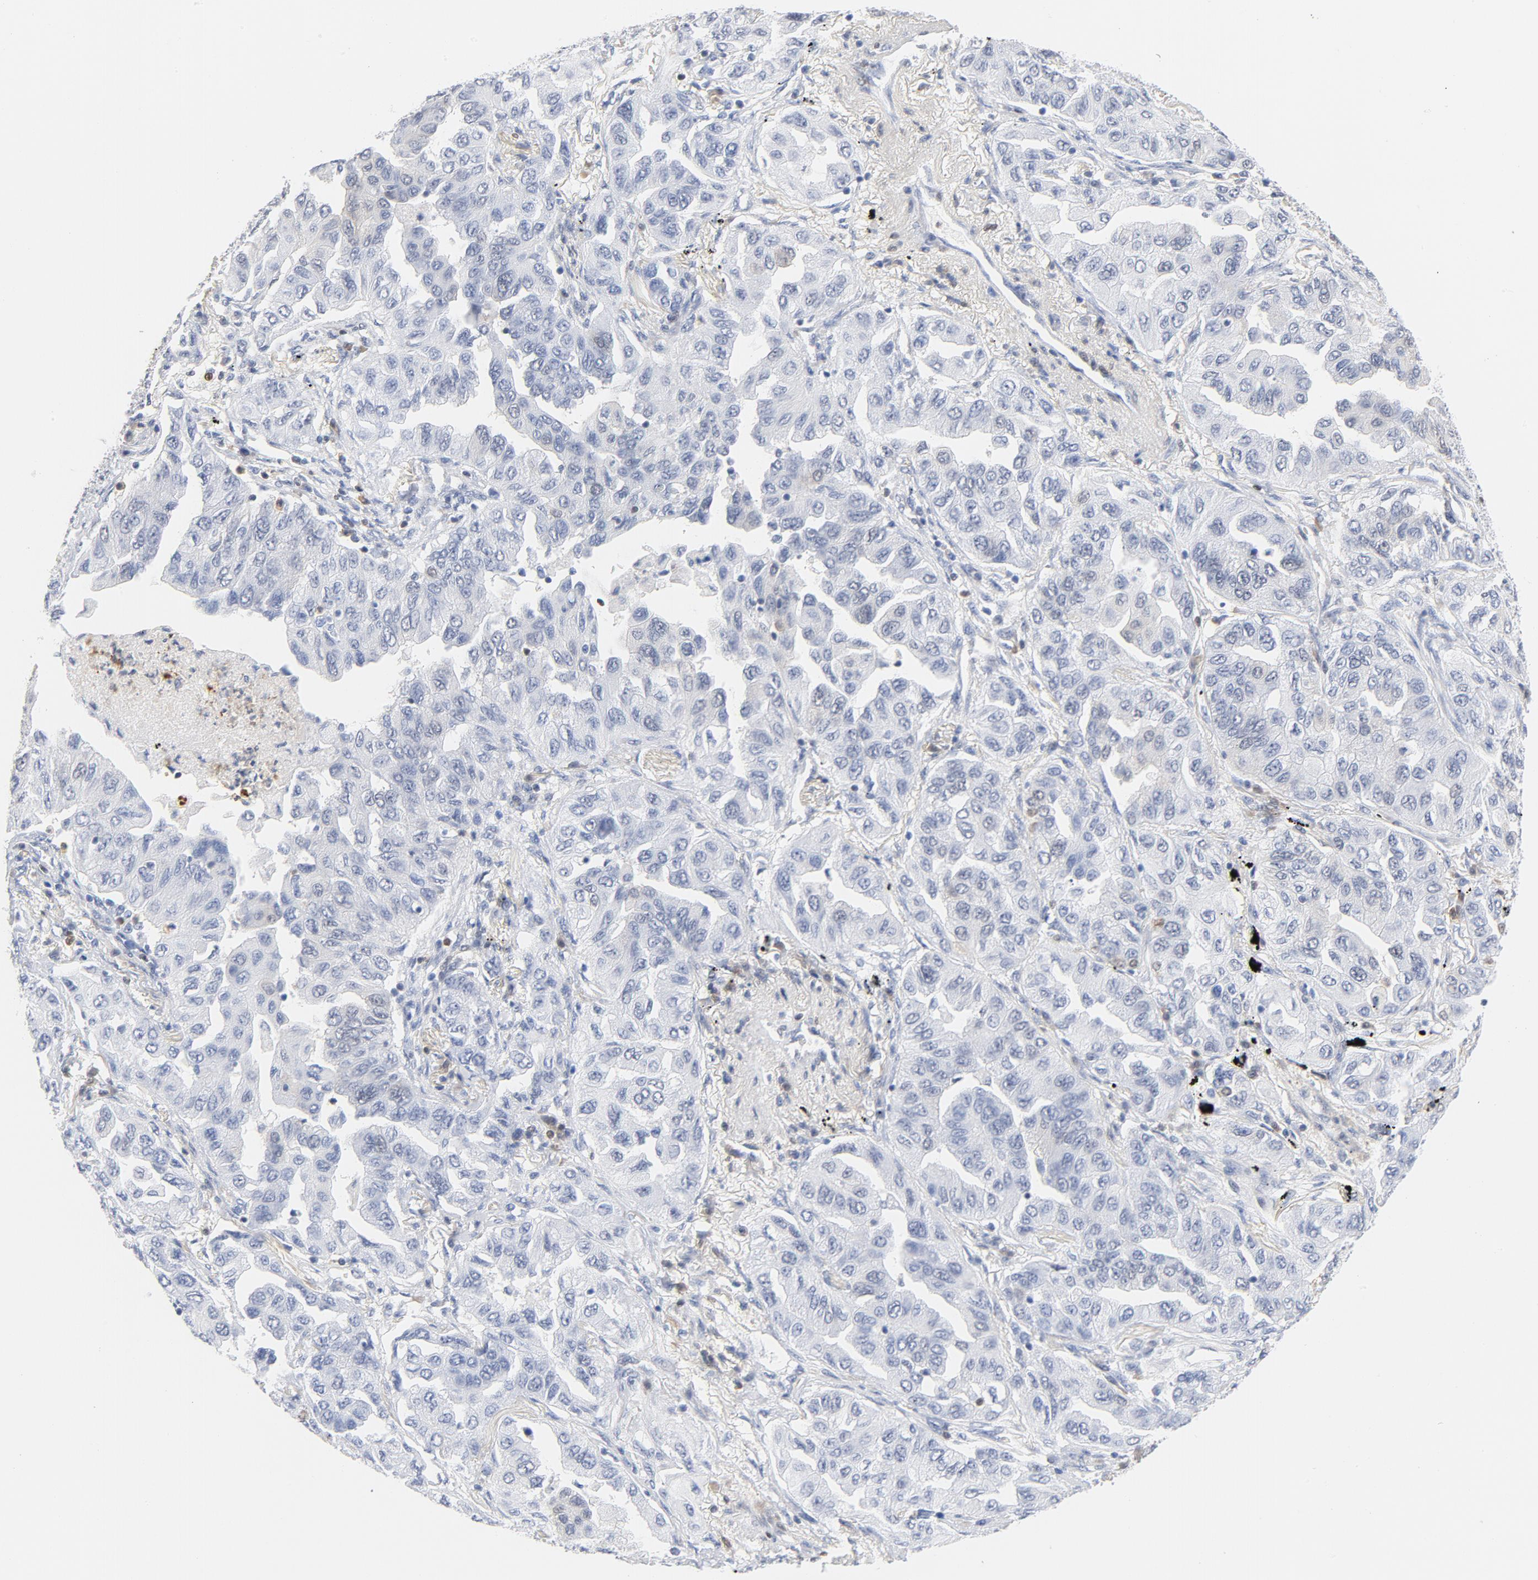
{"staining": {"intensity": "negative", "quantity": "none", "location": "none"}, "tissue": "lung cancer", "cell_type": "Tumor cells", "image_type": "cancer", "snomed": [{"axis": "morphology", "description": "Adenocarcinoma, NOS"}, {"axis": "topography", "description": "Lung"}], "caption": "Immunohistochemistry histopathology image of neoplastic tissue: adenocarcinoma (lung) stained with DAB (3,3'-diaminobenzidine) exhibits no significant protein expression in tumor cells. The staining is performed using DAB brown chromogen with nuclei counter-stained in using hematoxylin.", "gene": "CDKN1B", "patient": {"sex": "female", "age": 65}}